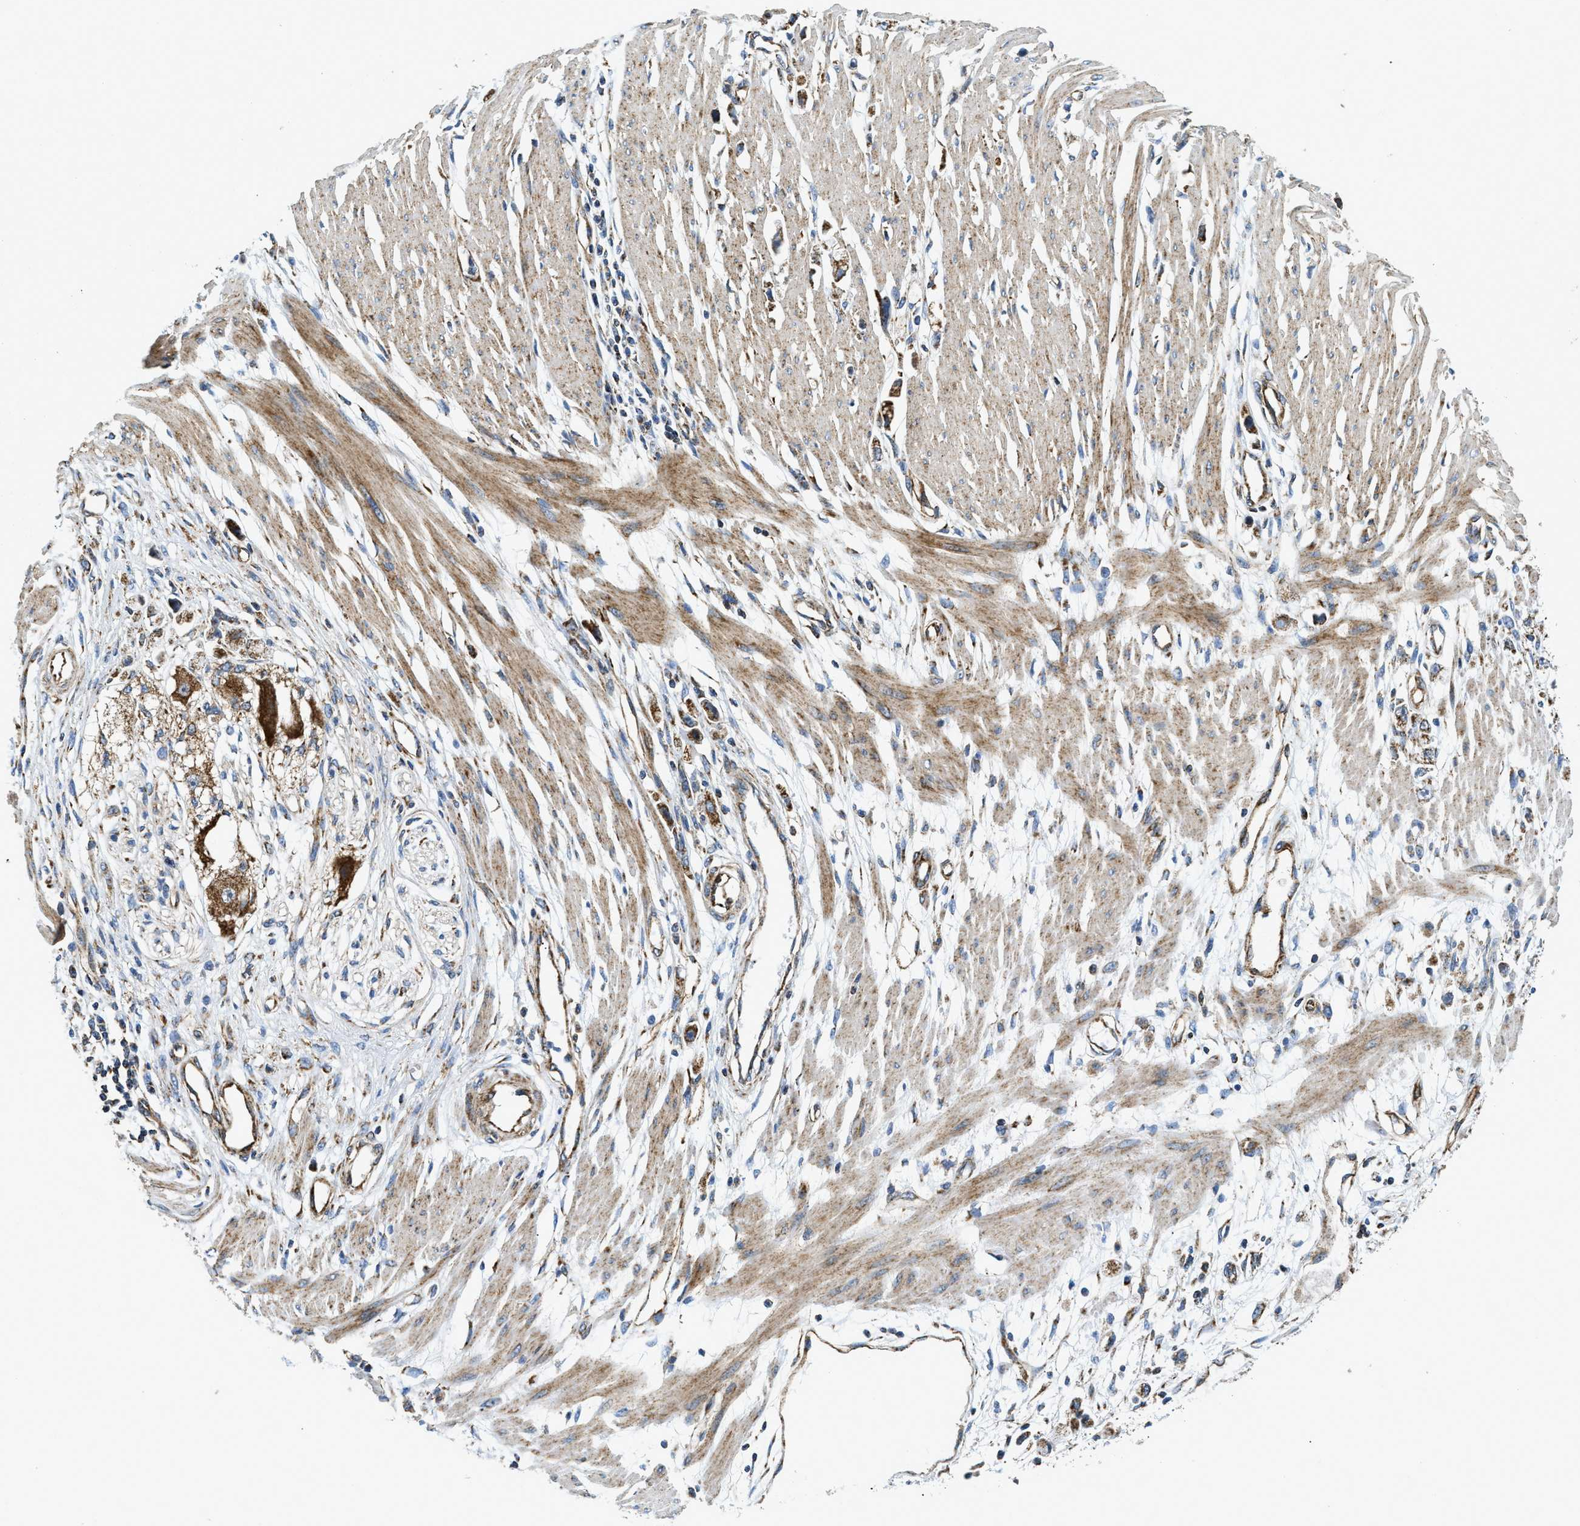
{"staining": {"intensity": "moderate", "quantity": "25%-75%", "location": "cytoplasmic/membranous"}, "tissue": "stomach cancer", "cell_type": "Tumor cells", "image_type": "cancer", "snomed": [{"axis": "morphology", "description": "Adenocarcinoma, NOS"}, {"axis": "topography", "description": "Stomach"}], "caption": "Immunohistochemical staining of human stomach cancer (adenocarcinoma) exhibits moderate cytoplasmic/membranous protein positivity in approximately 25%-75% of tumor cells. The staining was performed using DAB (3,3'-diaminobenzidine) to visualize the protein expression in brown, while the nuclei were stained in blue with hematoxylin (Magnification: 20x).", "gene": "STK33", "patient": {"sex": "female", "age": 59}}